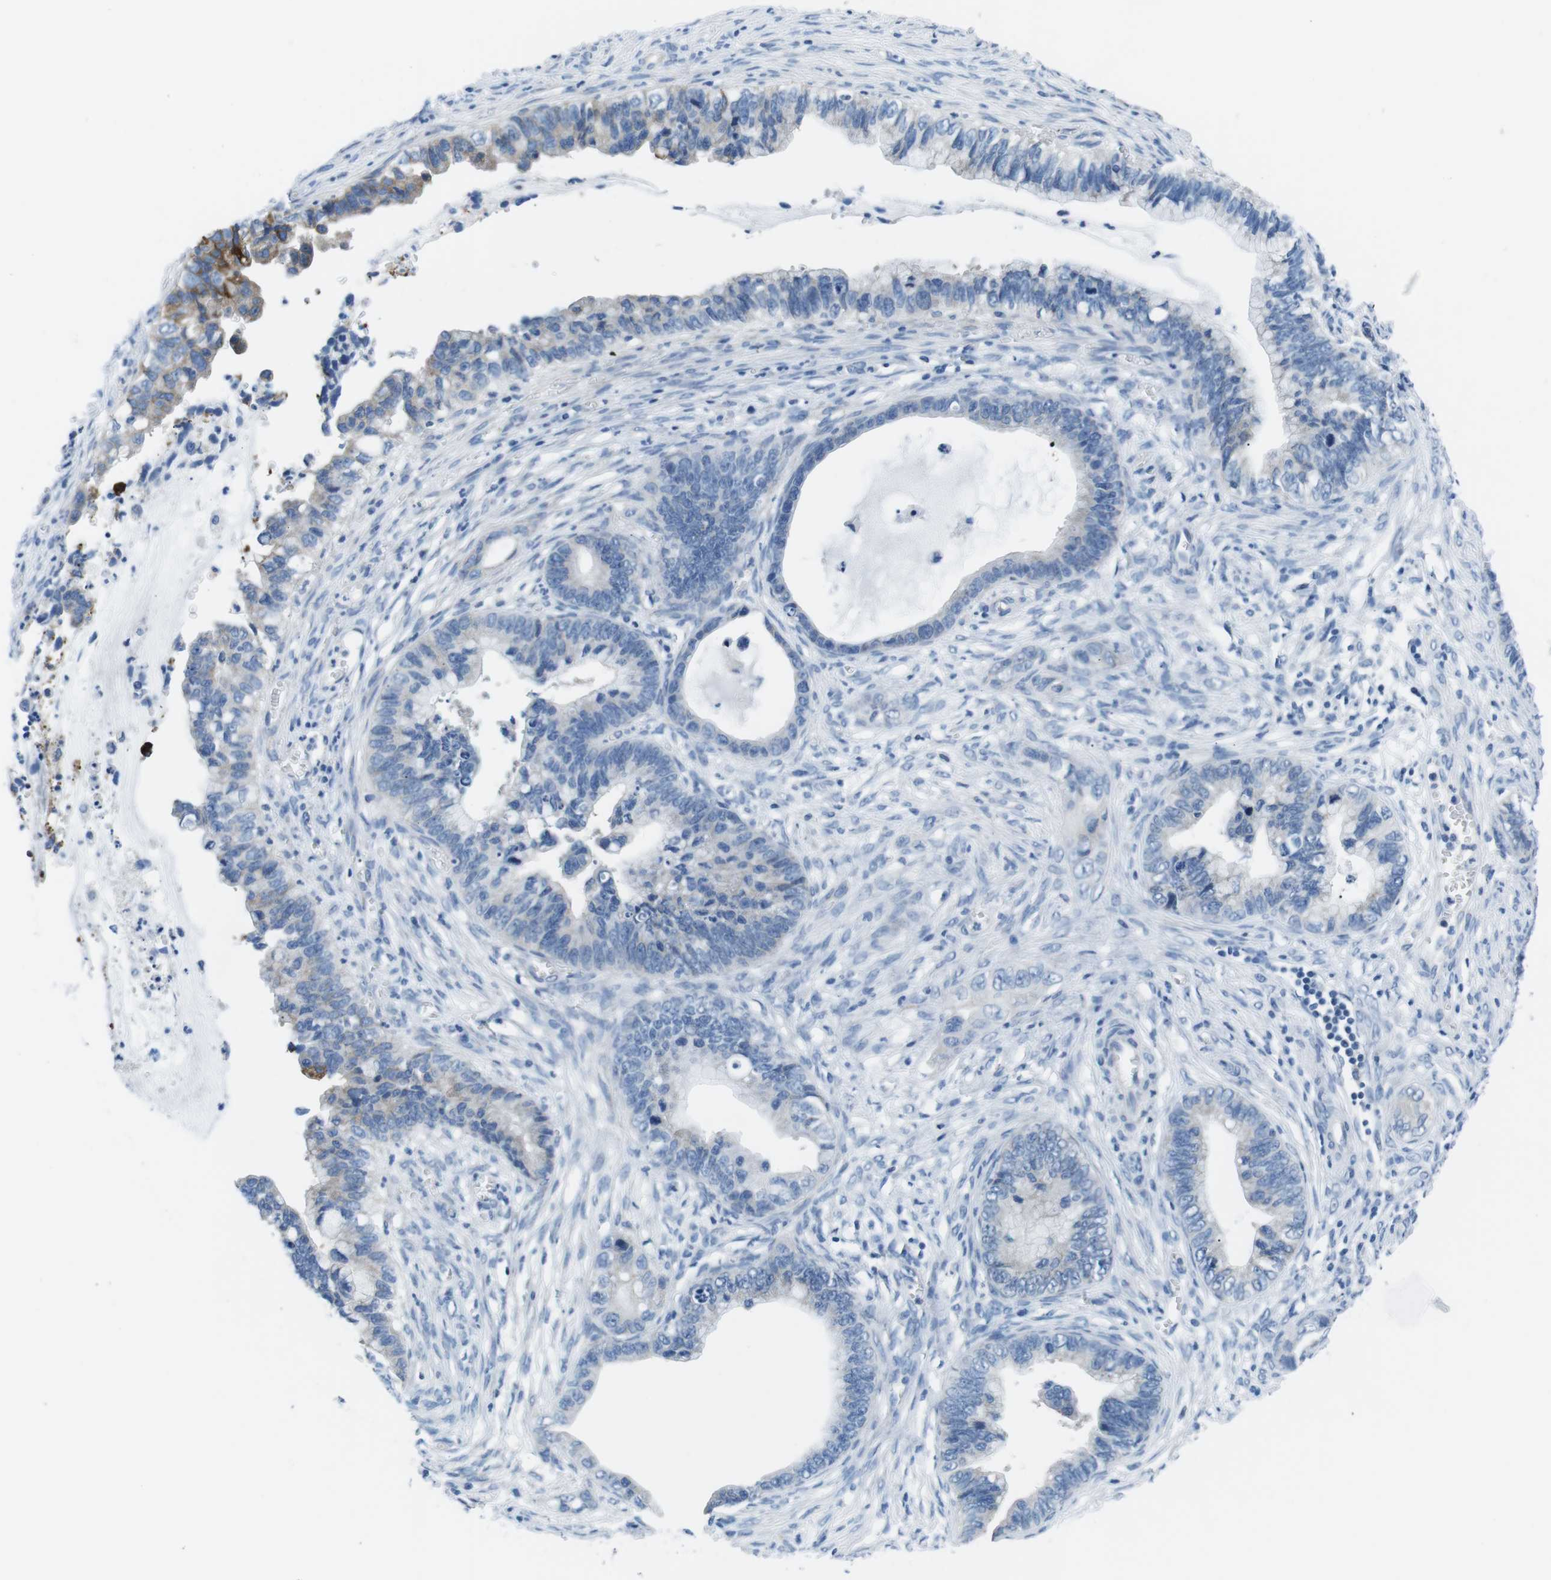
{"staining": {"intensity": "negative", "quantity": "none", "location": "none"}, "tissue": "cervical cancer", "cell_type": "Tumor cells", "image_type": "cancer", "snomed": [{"axis": "morphology", "description": "Adenocarcinoma, NOS"}, {"axis": "topography", "description": "Cervix"}], "caption": "The histopathology image demonstrates no significant positivity in tumor cells of cervical cancer (adenocarcinoma). The staining is performed using DAB (3,3'-diaminobenzidine) brown chromogen with nuclei counter-stained in using hematoxylin.", "gene": "MUC2", "patient": {"sex": "female", "age": 44}}